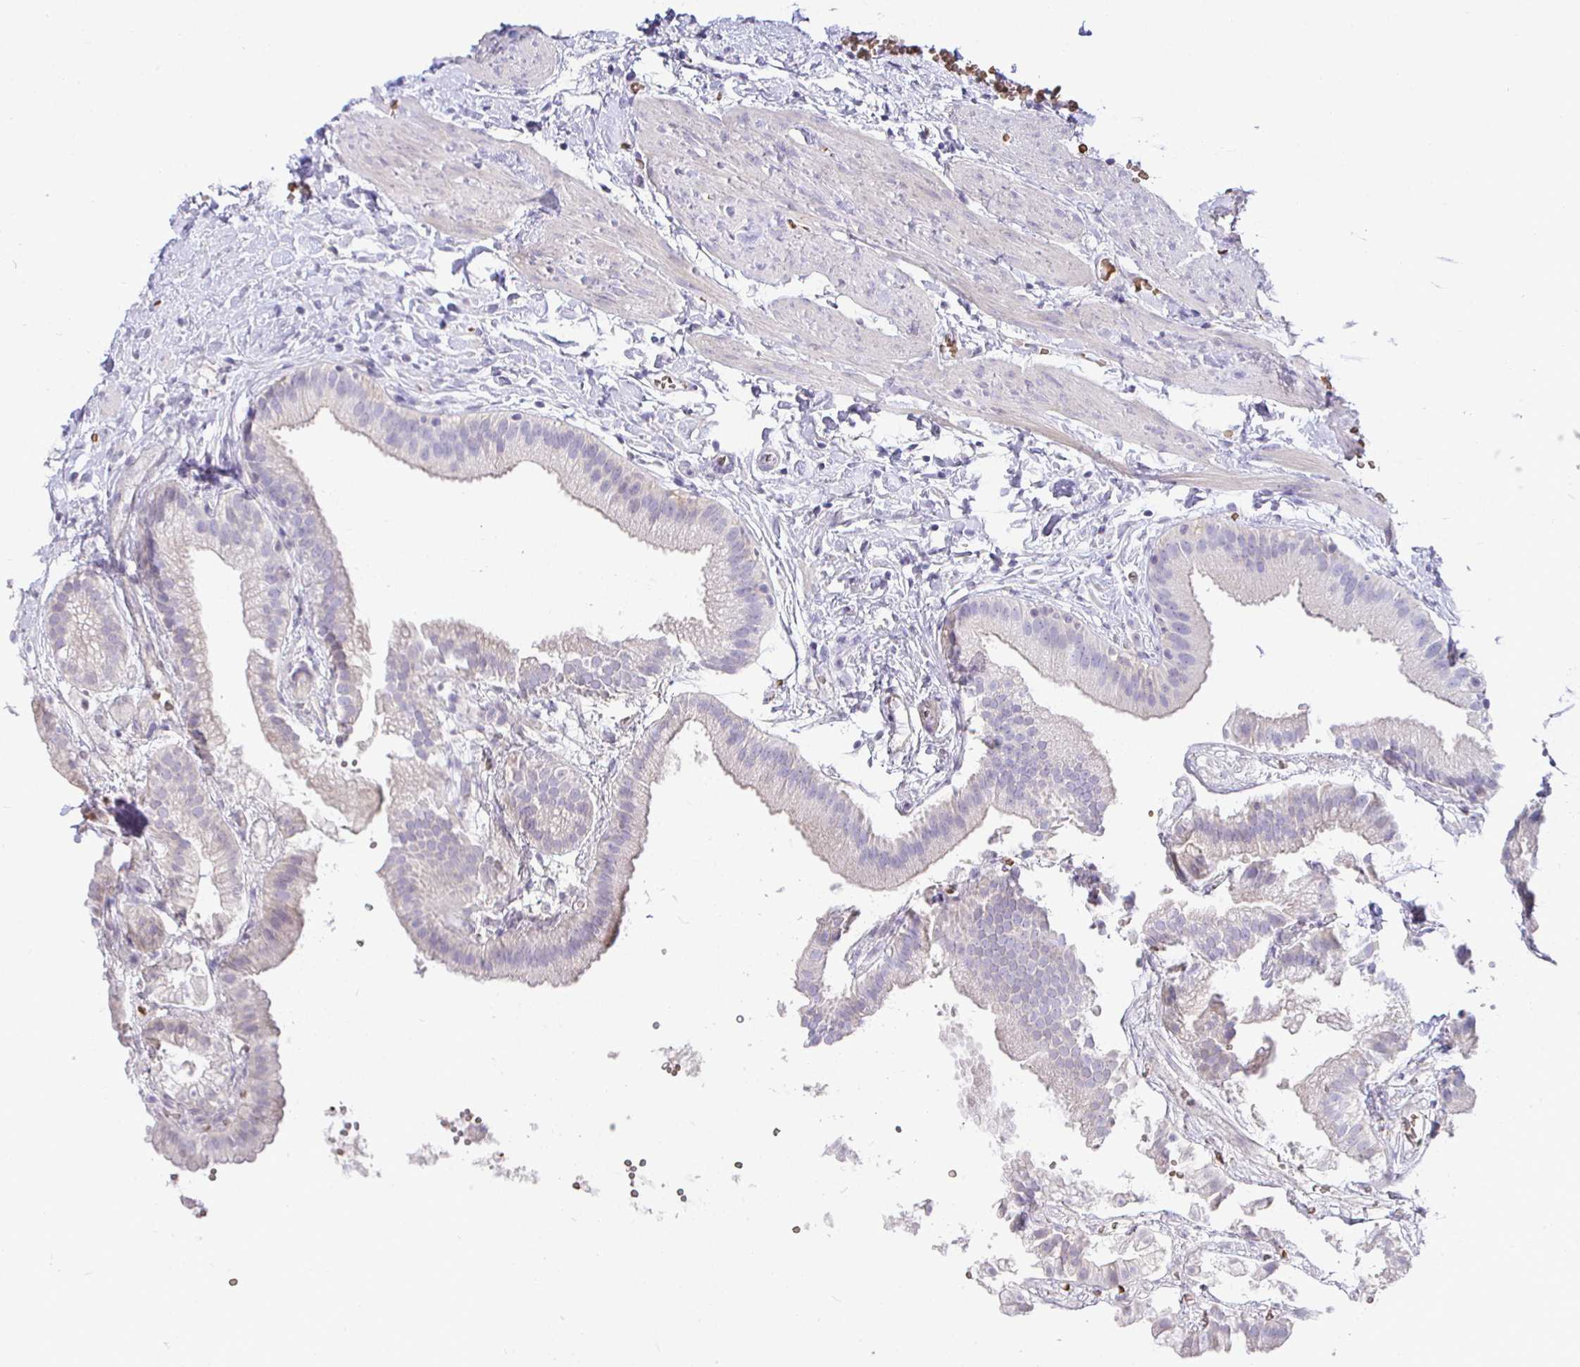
{"staining": {"intensity": "negative", "quantity": "none", "location": "none"}, "tissue": "gallbladder", "cell_type": "Glandular cells", "image_type": "normal", "snomed": [{"axis": "morphology", "description": "Normal tissue, NOS"}, {"axis": "topography", "description": "Gallbladder"}], "caption": "An immunohistochemistry (IHC) histopathology image of benign gallbladder is shown. There is no staining in glandular cells of gallbladder. Nuclei are stained in blue.", "gene": "SIRPA", "patient": {"sex": "female", "age": 63}}